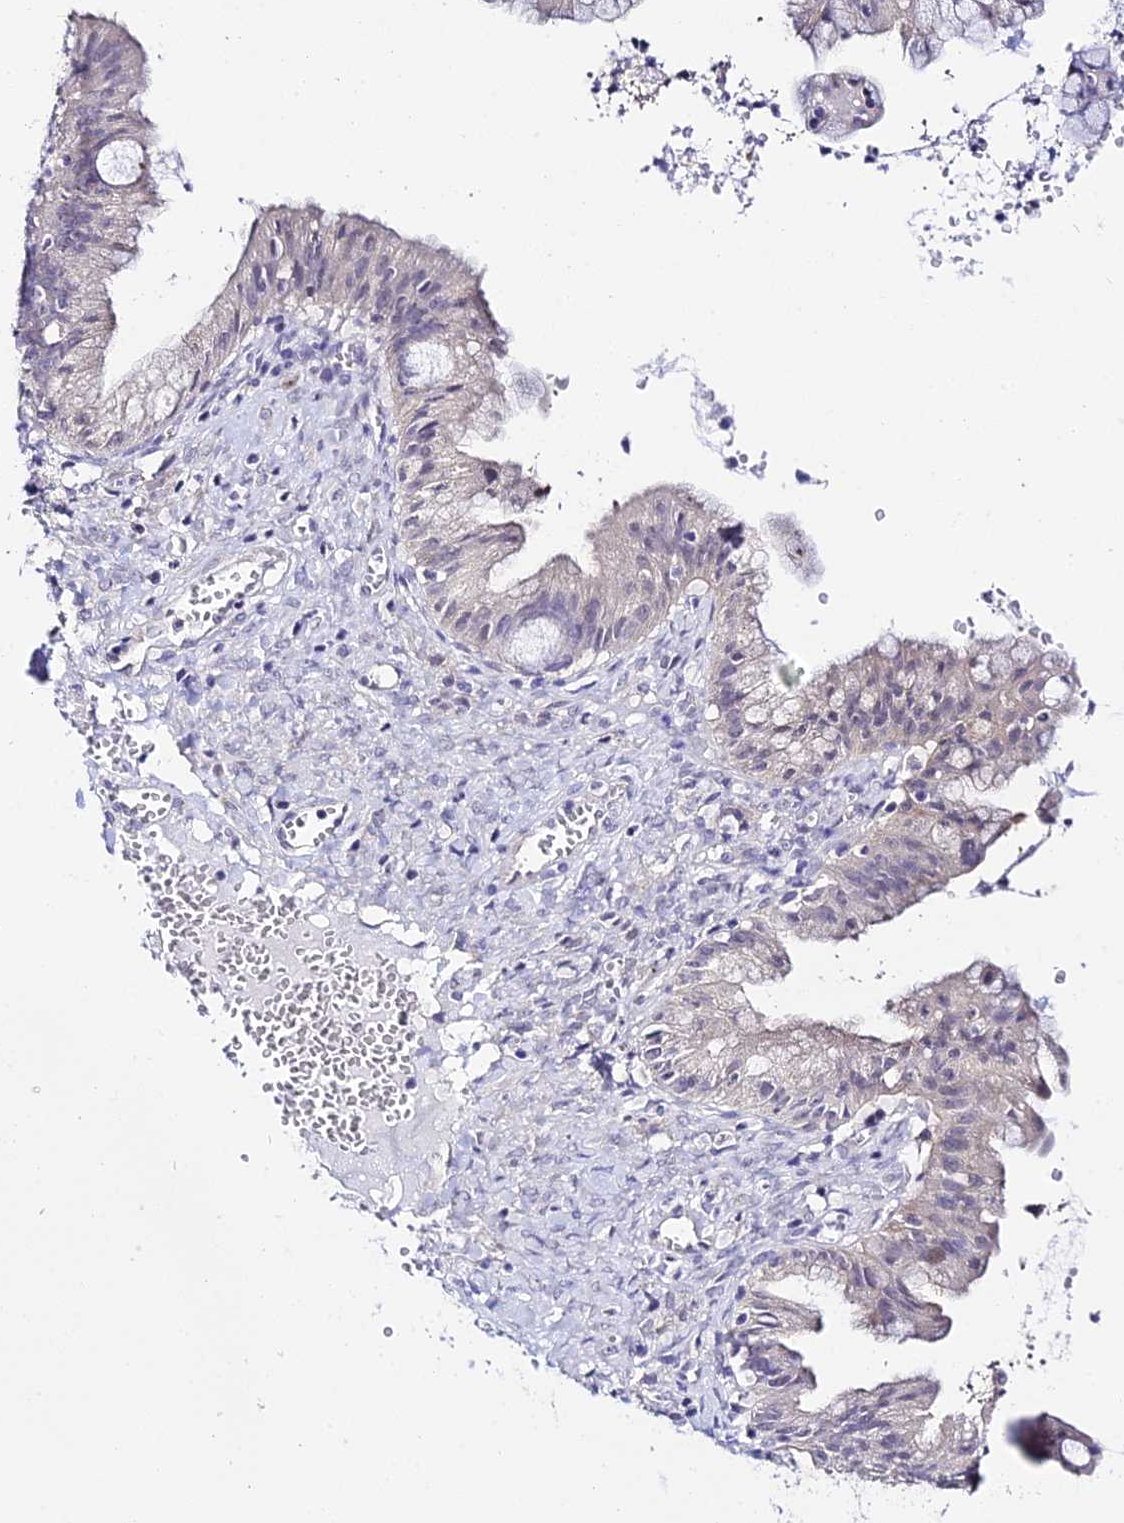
{"staining": {"intensity": "negative", "quantity": "none", "location": "none"}, "tissue": "ovarian cancer", "cell_type": "Tumor cells", "image_type": "cancer", "snomed": [{"axis": "morphology", "description": "Cystadenocarcinoma, mucinous, NOS"}, {"axis": "topography", "description": "Ovary"}], "caption": "The photomicrograph shows no staining of tumor cells in ovarian mucinous cystadenocarcinoma.", "gene": "ATG16L2", "patient": {"sex": "female", "age": 70}}